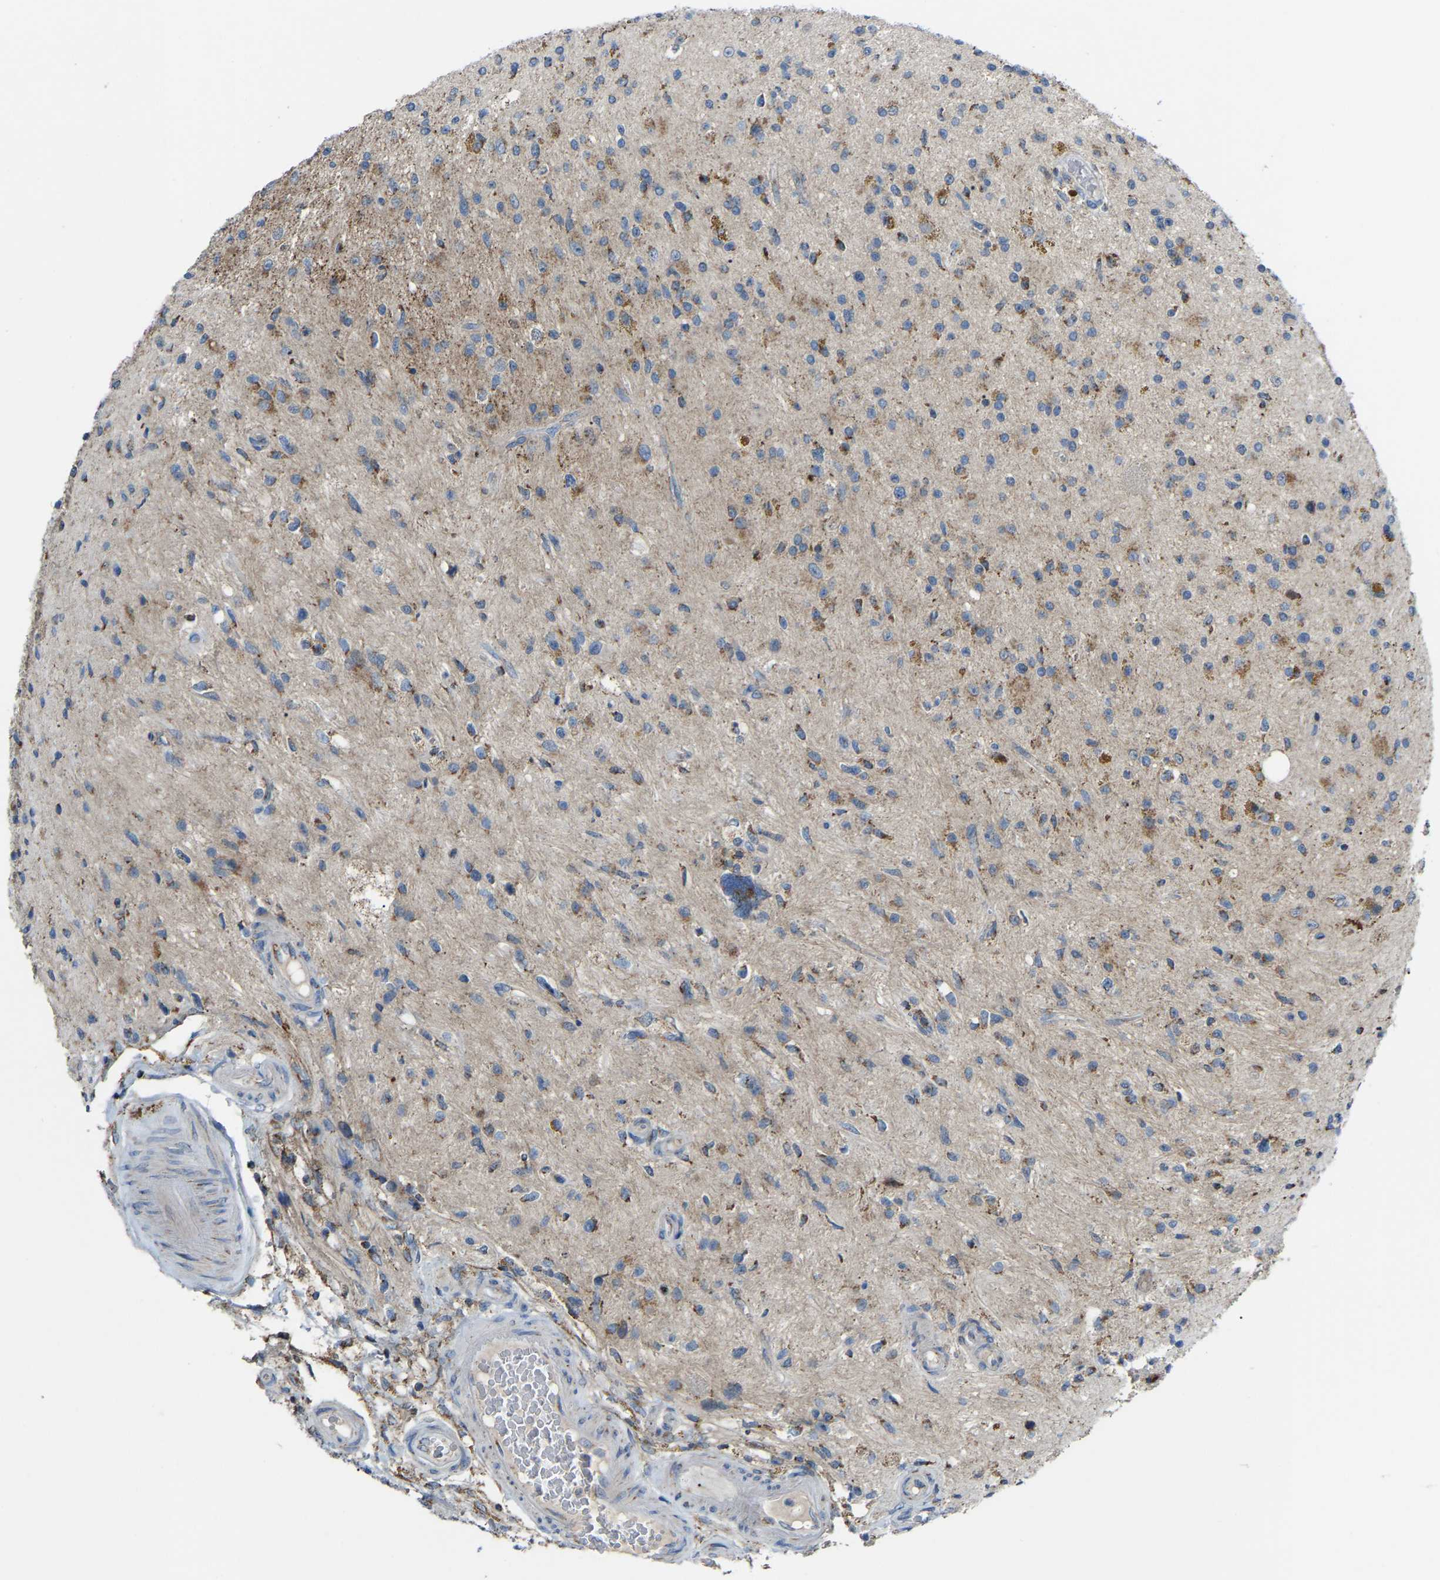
{"staining": {"intensity": "moderate", "quantity": "25%-75%", "location": "cytoplasmic/membranous"}, "tissue": "glioma", "cell_type": "Tumor cells", "image_type": "cancer", "snomed": [{"axis": "morphology", "description": "Glioma, malignant, High grade"}, {"axis": "topography", "description": "Brain"}], "caption": "Immunohistochemistry micrograph of neoplastic tissue: human malignant glioma (high-grade) stained using IHC reveals medium levels of moderate protein expression localized specifically in the cytoplasmic/membranous of tumor cells, appearing as a cytoplasmic/membranous brown color.", "gene": "CANT1", "patient": {"sex": "male", "age": 33}}